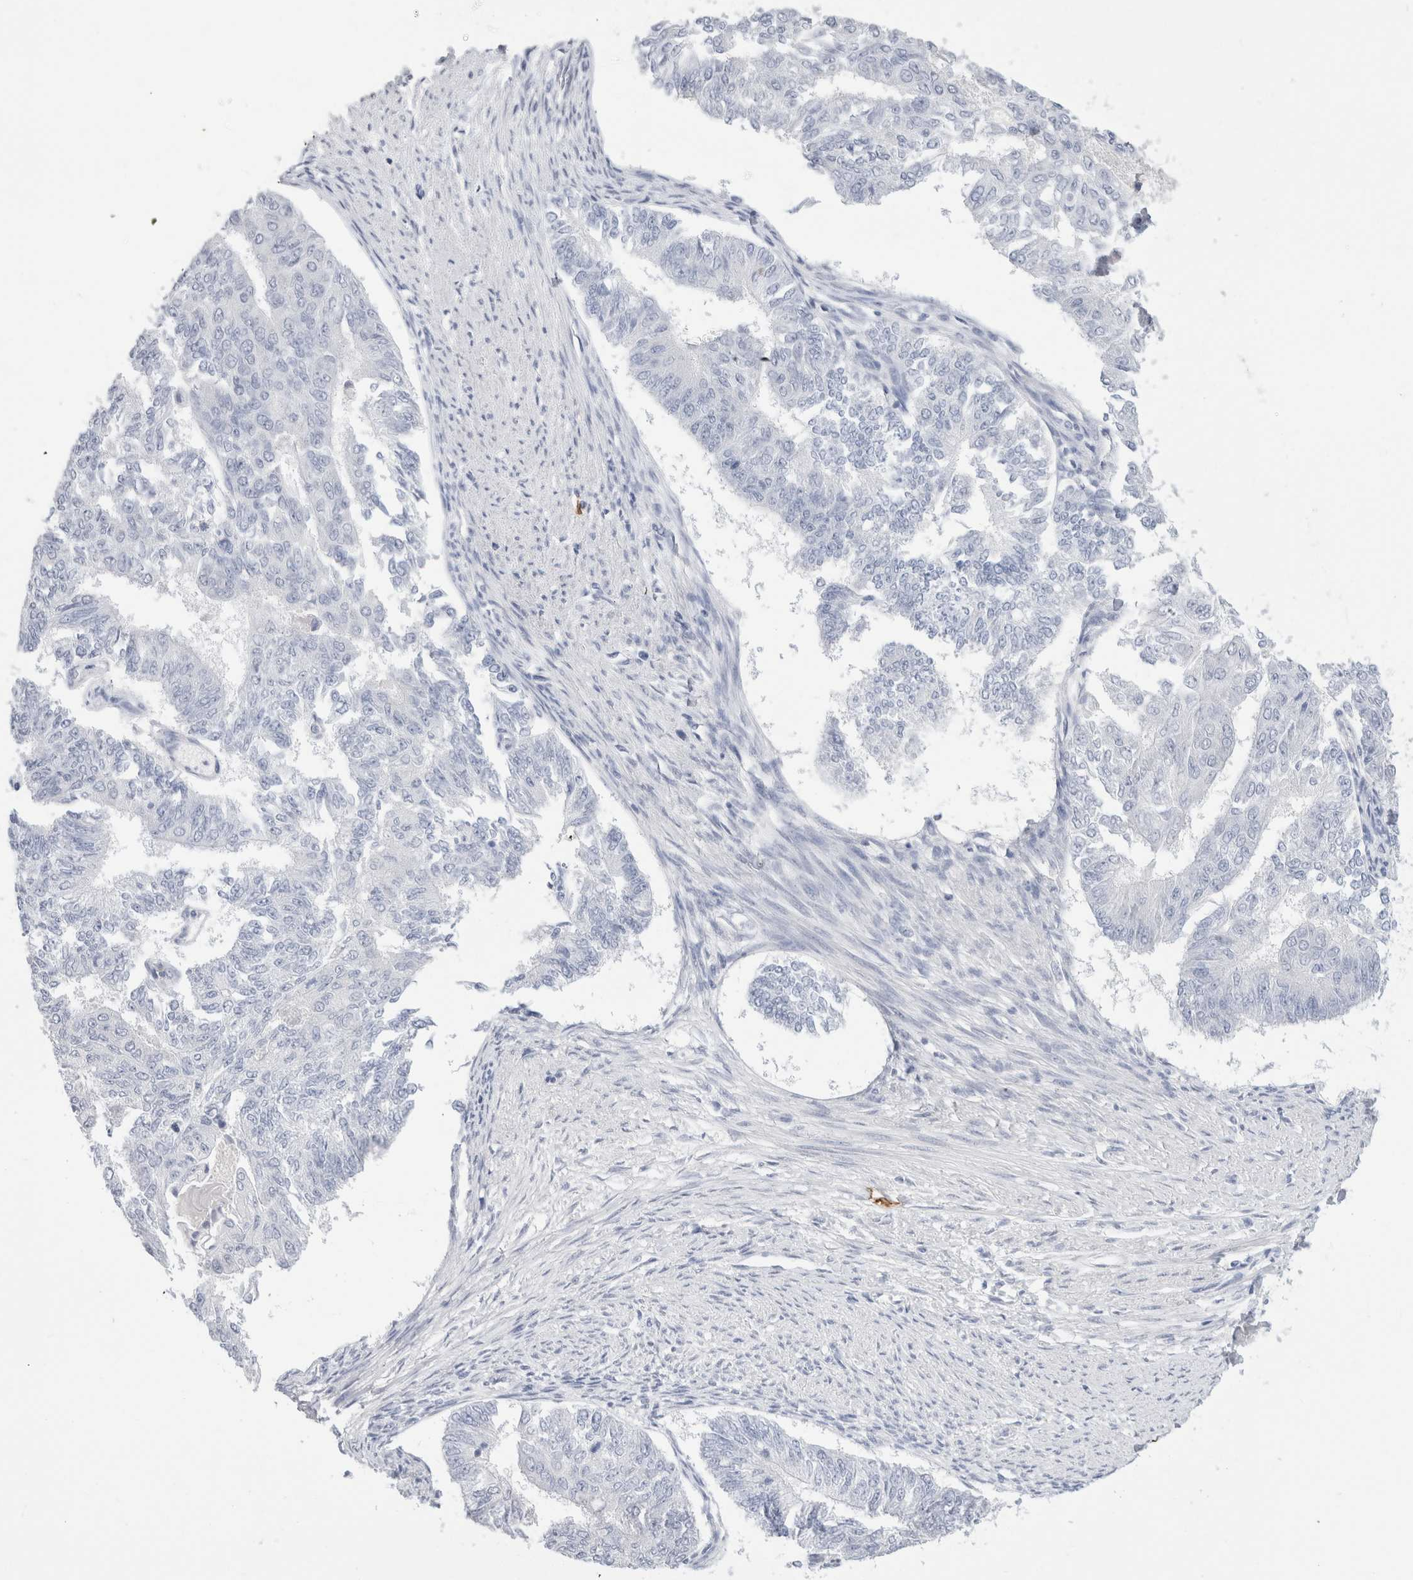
{"staining": {"intensity": "negative", "quantity": "none", "location": "none"}, "tissue": "endometrial cancer", "cell_type": "Tumor cells", "image_type": "cancer", "snomed": [{"axis": "morphology", "description": "Adenocarcinoma, NOS"}, {"axis": "topography", "description": "Endometrium"}], "caption": "Tumor cells show no significant protein expression in endometrial cancer (adenocarcinoma). (DAB (3,3'-diaminobenzidine) IHC visualized using brightfield microscopy, high magnification).", "gene": "CD38", "patient": {"sex": "female", "age": 32}}